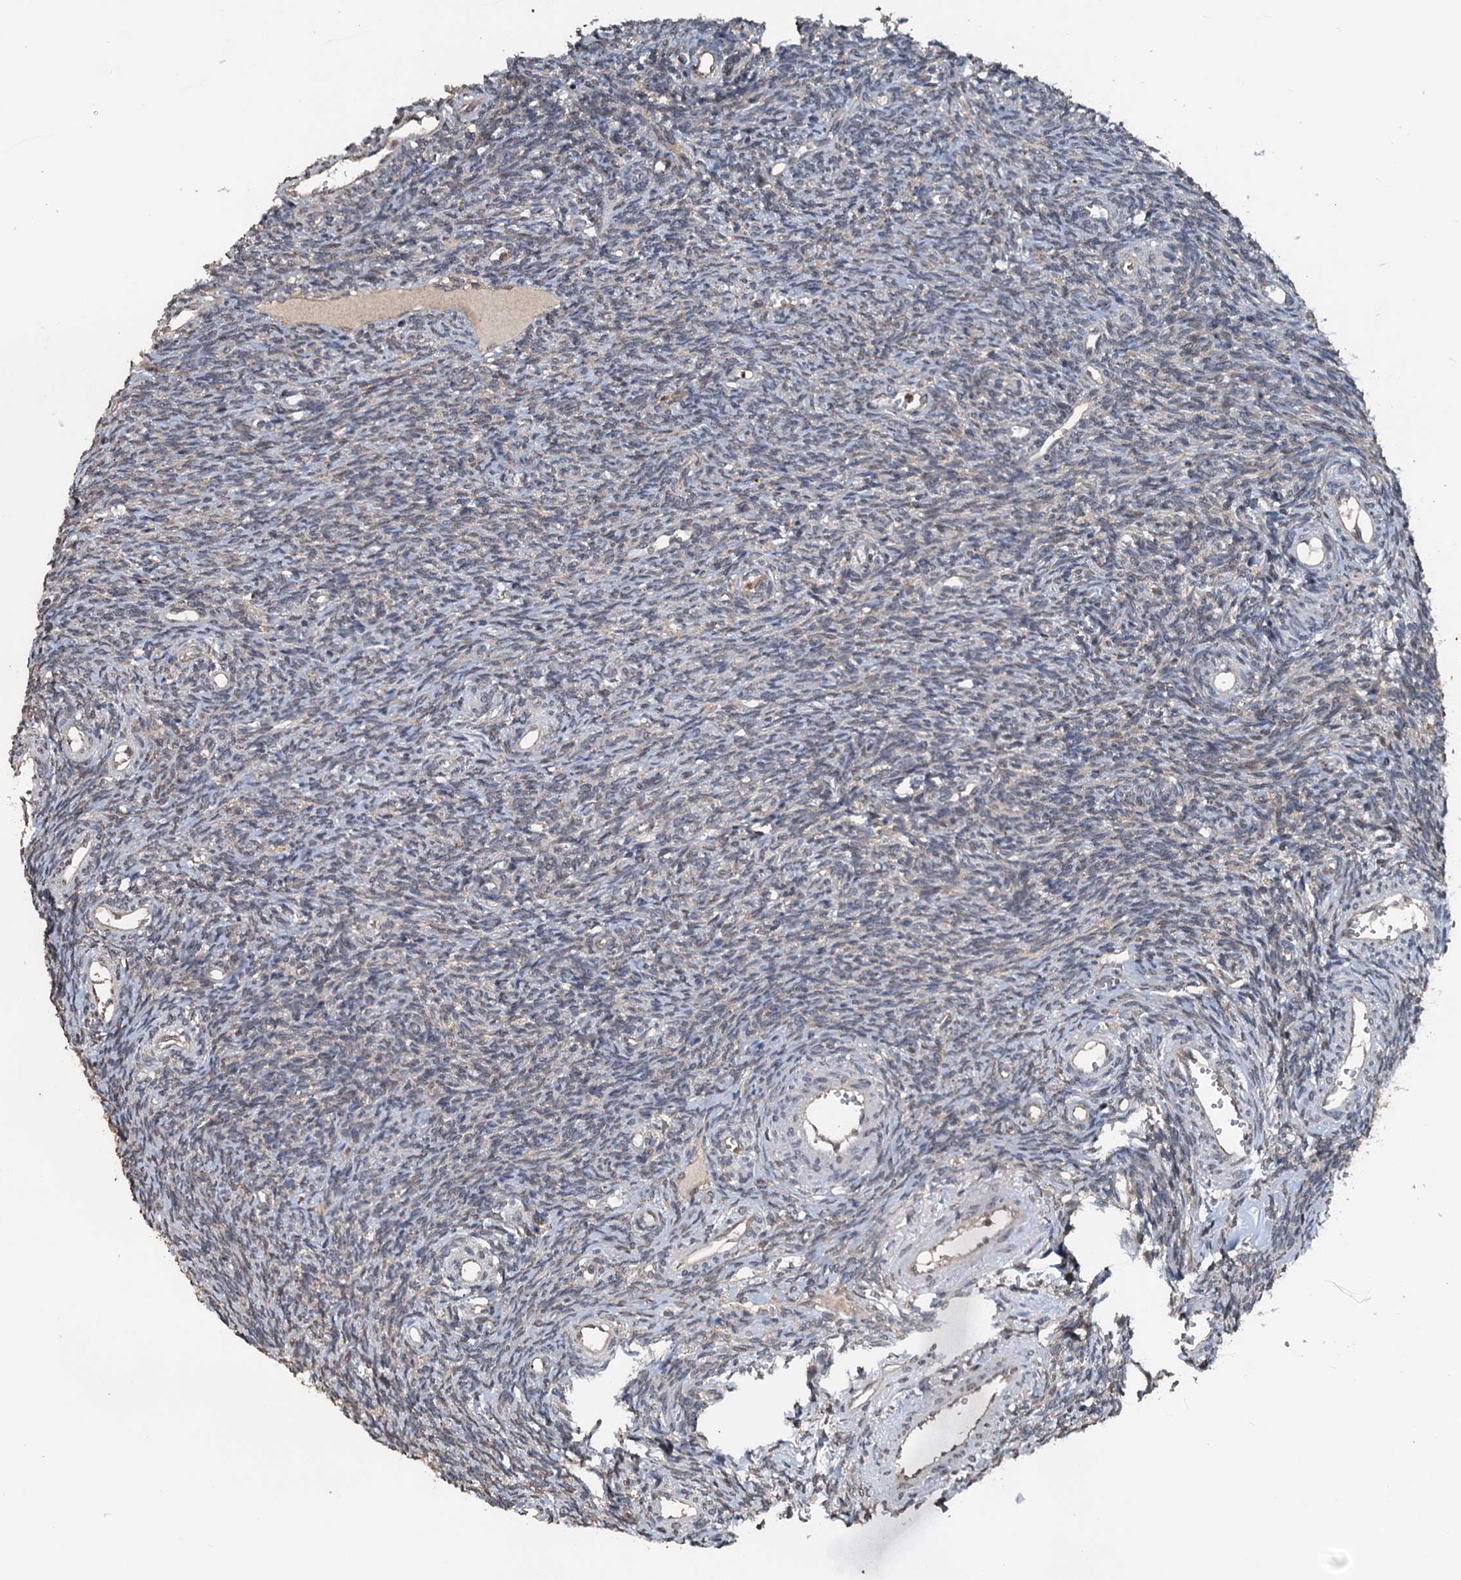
{"staining": {"intensity": "negative", "quantity": "none", "location": "none"}, "tissue": "ovary", "cell_type": "Ovarian stroma cells", "image_type": "normal", "snomed": [{"axis": "morphology", "description": "Normal tissue, NOS"}, {"axis": "topography", "description": "Ovary"}], "caption": "High power microscopy histopathology image of an immunohistochemistry histopathology image of normal ovary, revealing no significant expression in ovarian stroma cells.", "gene": "N4BP2L2", "patient": {"sex": "female", "age": 39}}